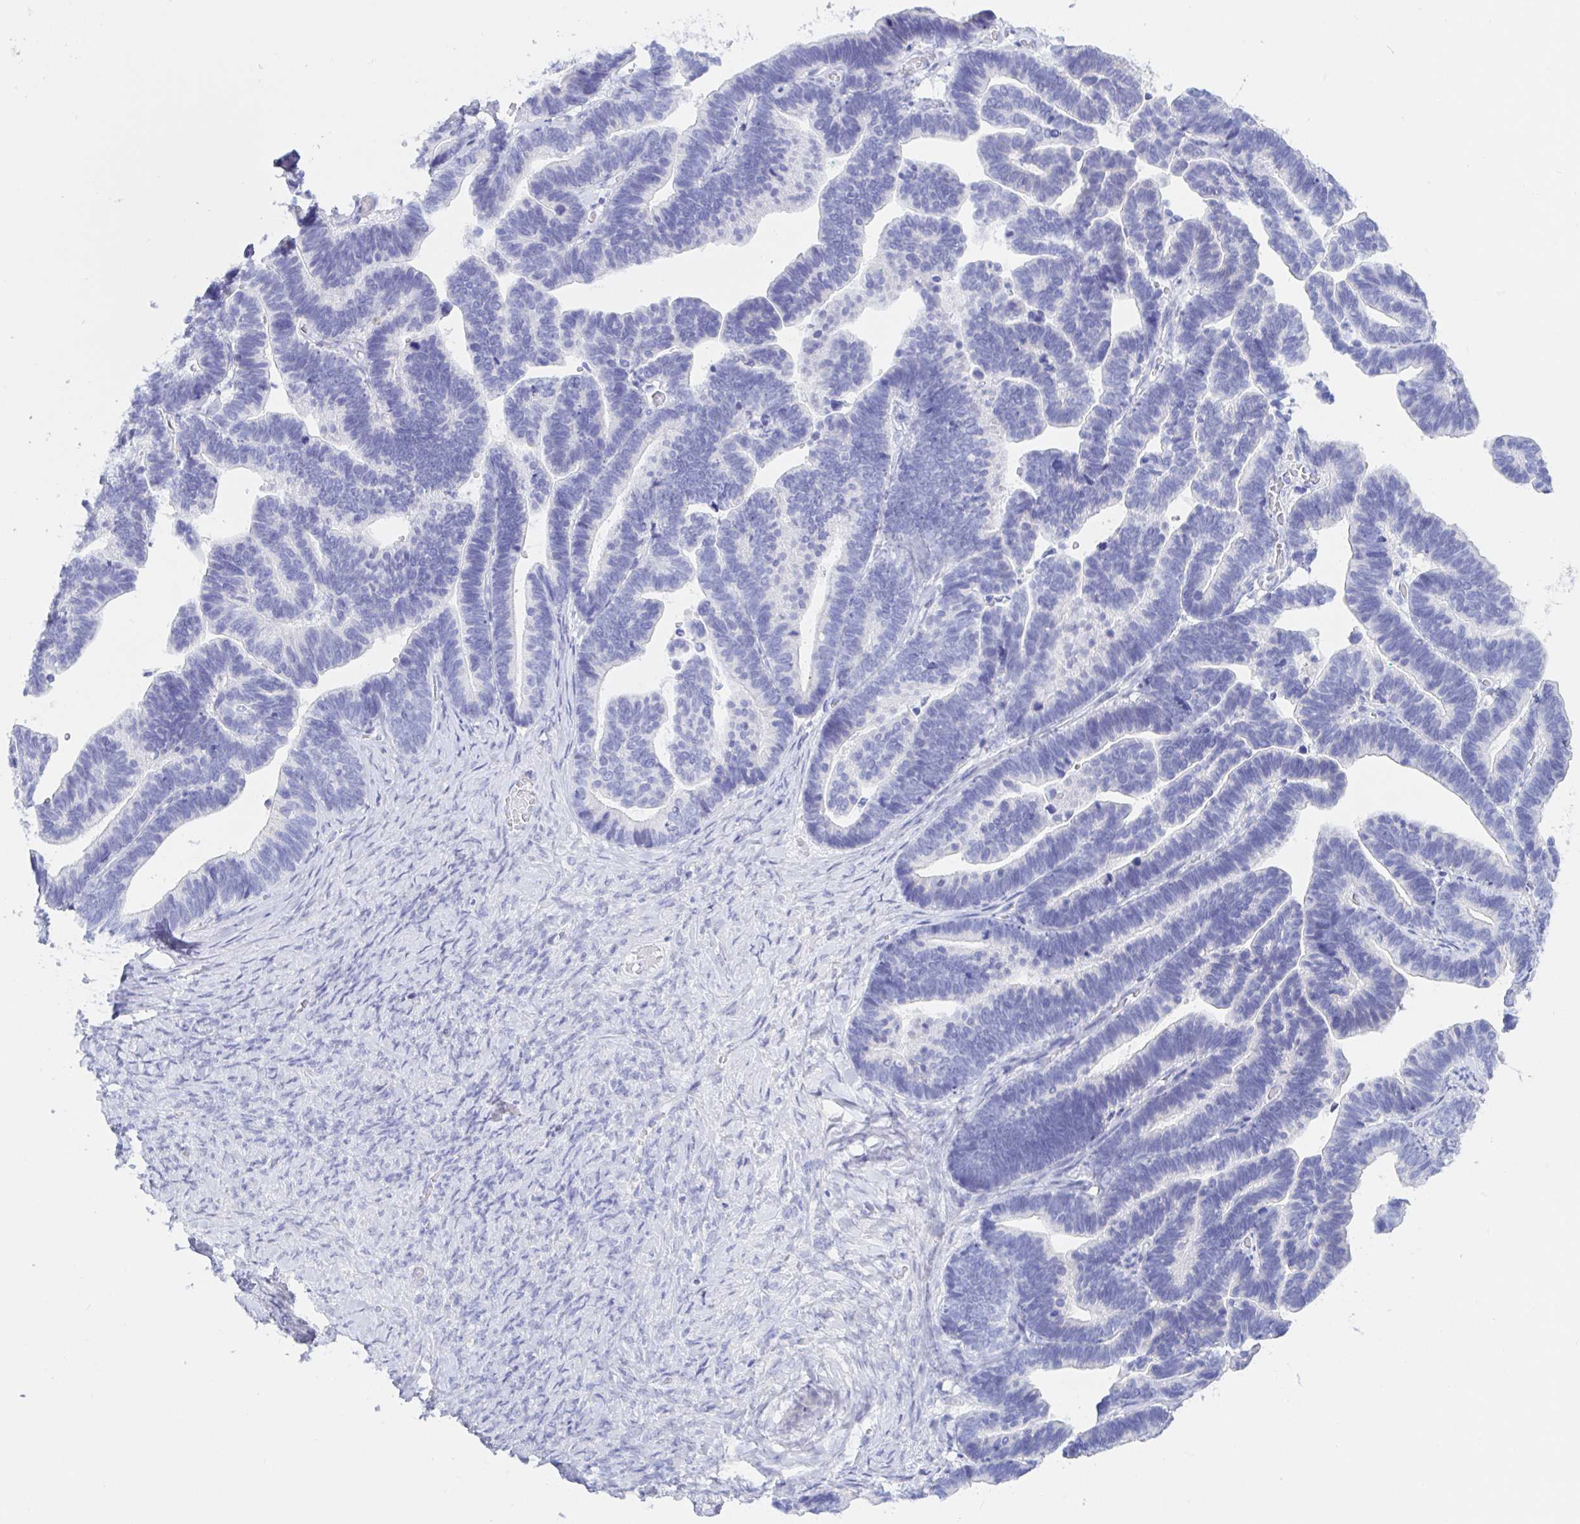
{"staining": {"intensity": "negative", "quantity": "none", "location": "none"}, "tissue": "ovarian cancer", "cell_type": "Tumor cells", "image_type": "cancer", "snomed": [{"axis": "morphology", "description": "Cystadenocarcinoma, serous, NOS"}, {"axis": "topography", "description": "Ovary"}], "caption": "DAB (3,3'-diaminobenzidine) immunohistochemical staining of ovarian serous cystadenocarcinoma shows no significant expression in tumor cells. Brightfield microscopy of immunohistochemistry (IHC) stained with DAB (brown) and hematoxylin (blue), captured at high magnification.", "gene": "KCNH6", "patient": {"sex": "female", "age": 56}}